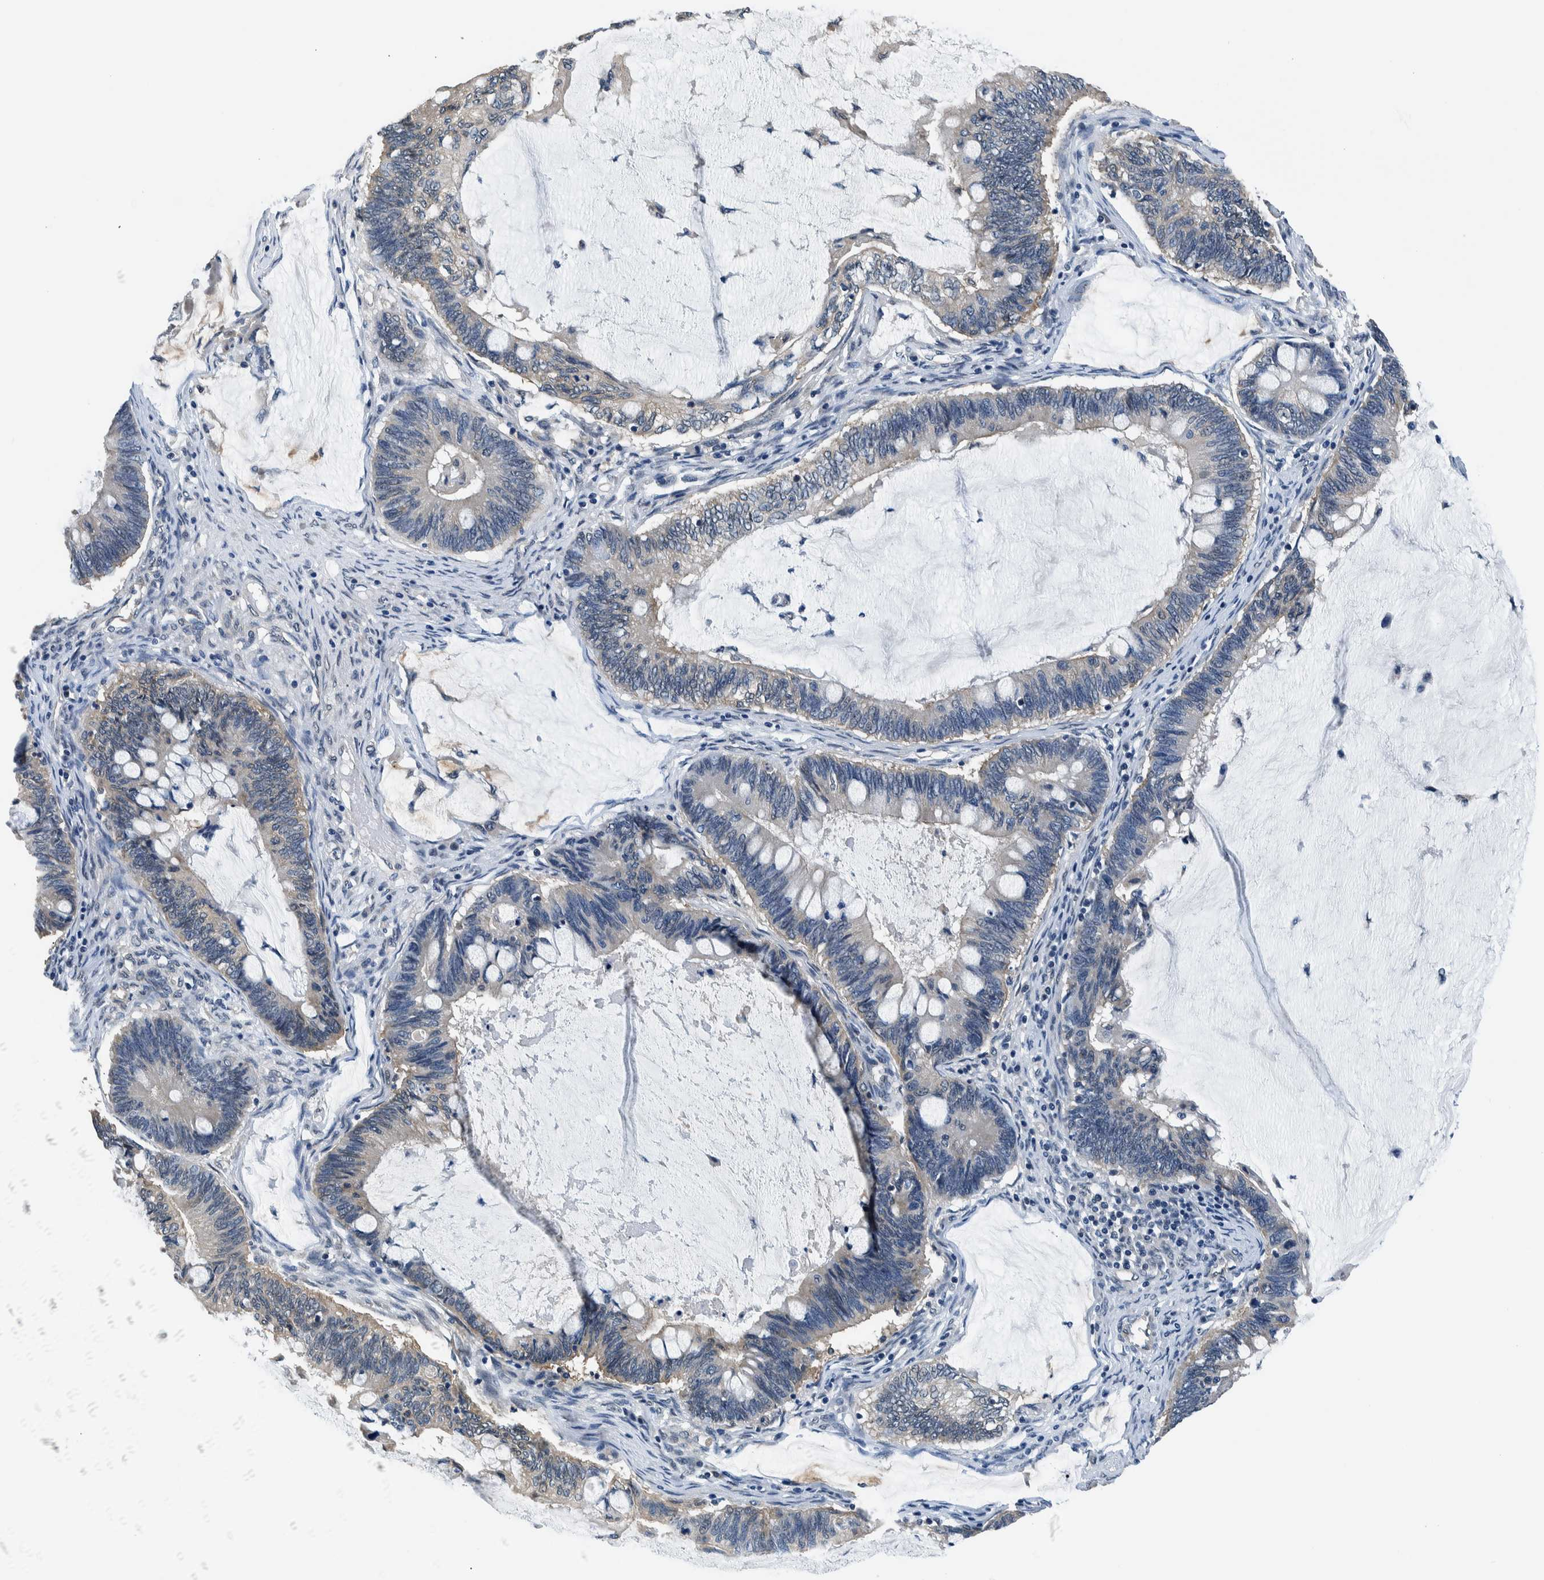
{"staining": {"intensity": "weak", "quantity": "<25%", "location": "cytoplasmic/membranous"}, "tissue": "ovarian cancer", "cell_type": "Tumor cells", "image_type": "cancer", "snomed": [{"axis": "morphology", "description": "Cystadenocarcinoma, mucinous, NOS"}, {"axis": "topography", "description": "Ovary"}], "caption": "A micrograph of ovarian cancer stained for a protein reveals no brown staining in tumor cells. (Brightfield microscopy of DAB (3,3'-diaminobenzidine) IHC at high magnification).", "gene": "NIBAN2", "patient": {"sex": "female", "age": 61}}